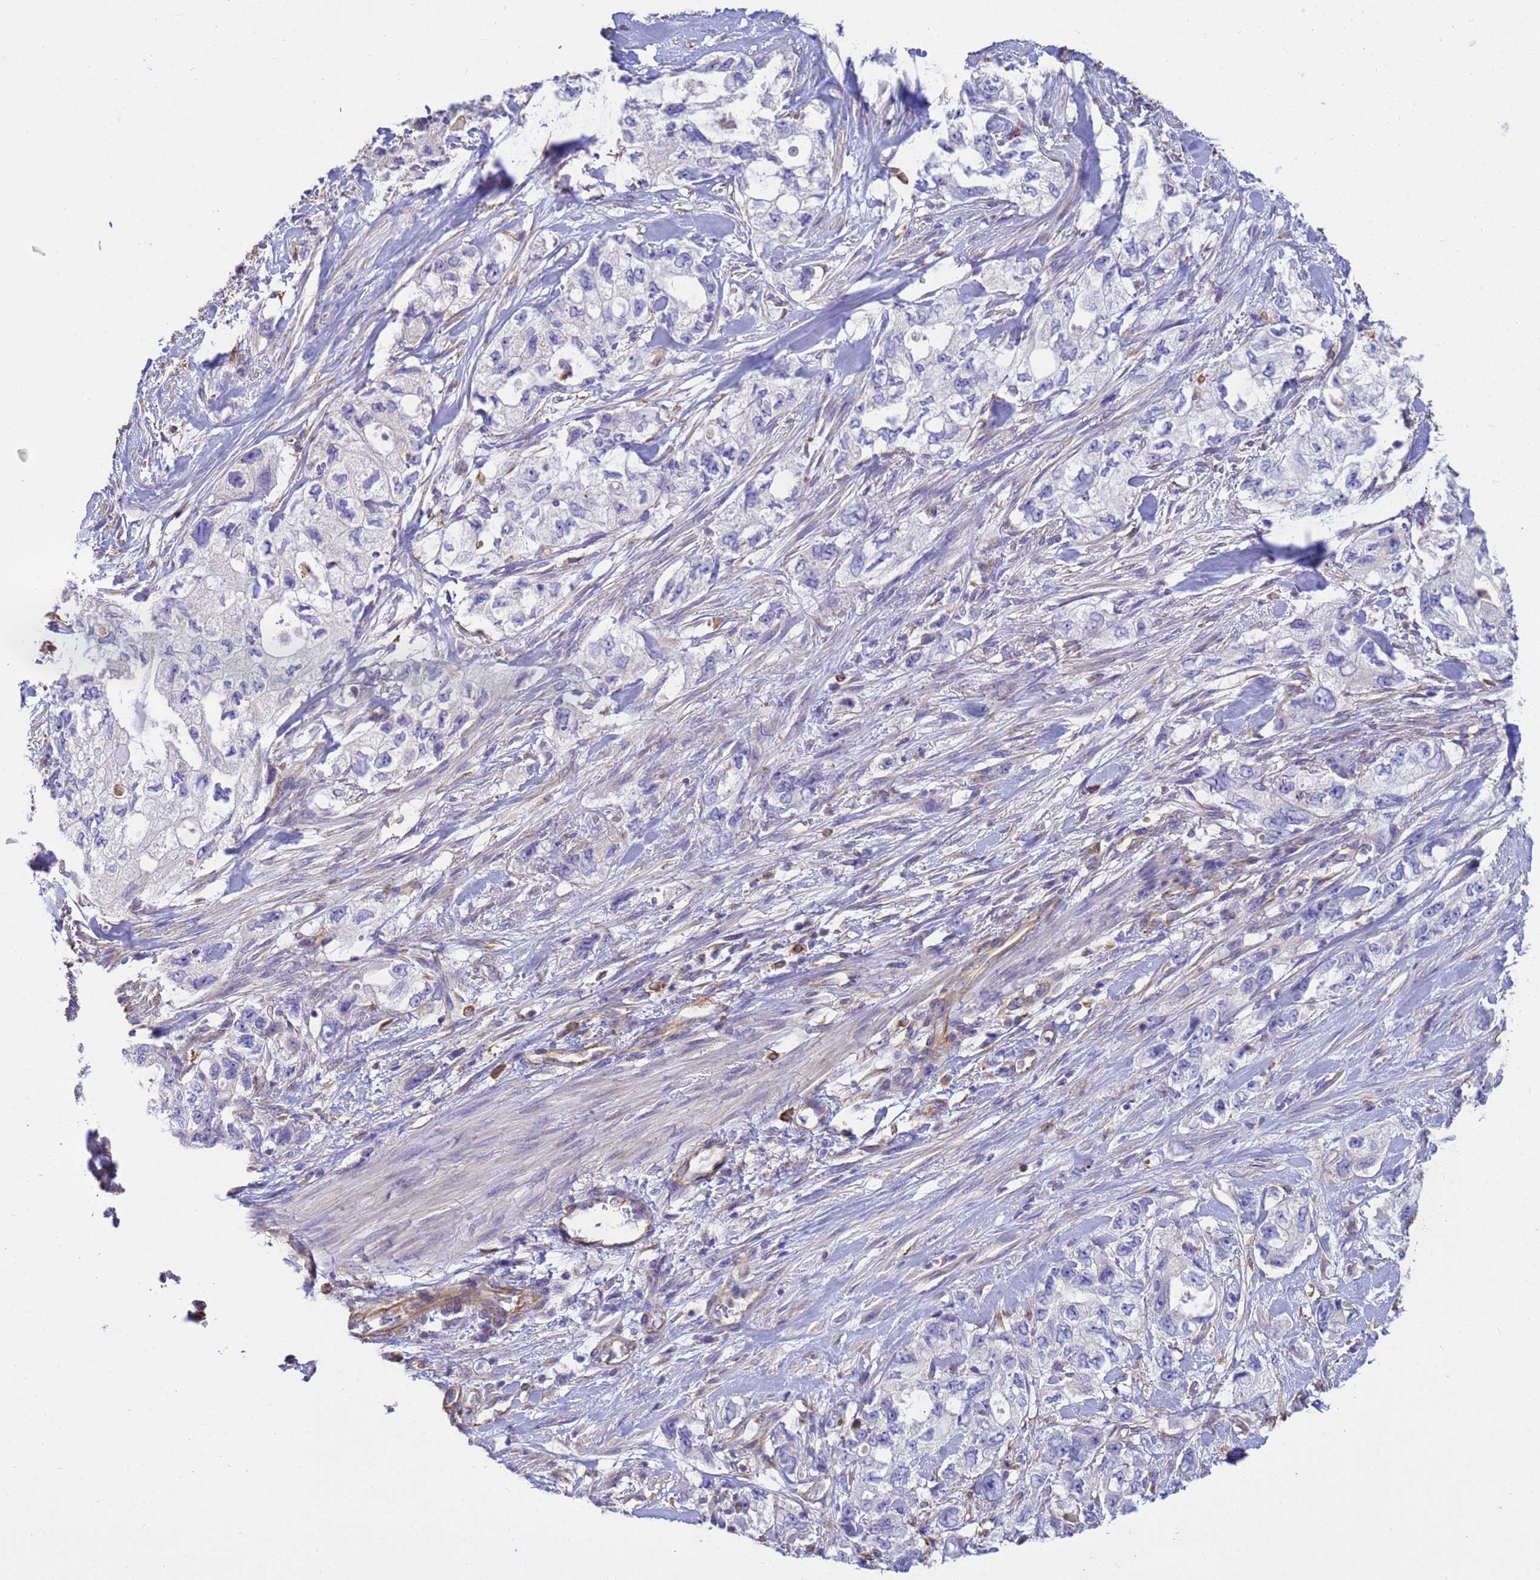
{"staining": {"intensity": "negative", "quantity": "none", "location": "none"}, "tissue": "pancreatic cancer", "cell_type": "Tumor cells", "image_type": "cancer", "snomed": [{"axis": "morphology", "description": "Adenocarcinoma, NOS"}, {"axis": "topography", "description": "Pancreas"}], "caption": "Immunohistochemistry of pancreatic adenocarcinoma displays no positivity in tumor cells.", "gene": "TCEAL3", "patient": {"sex": "female", "age": 73}}